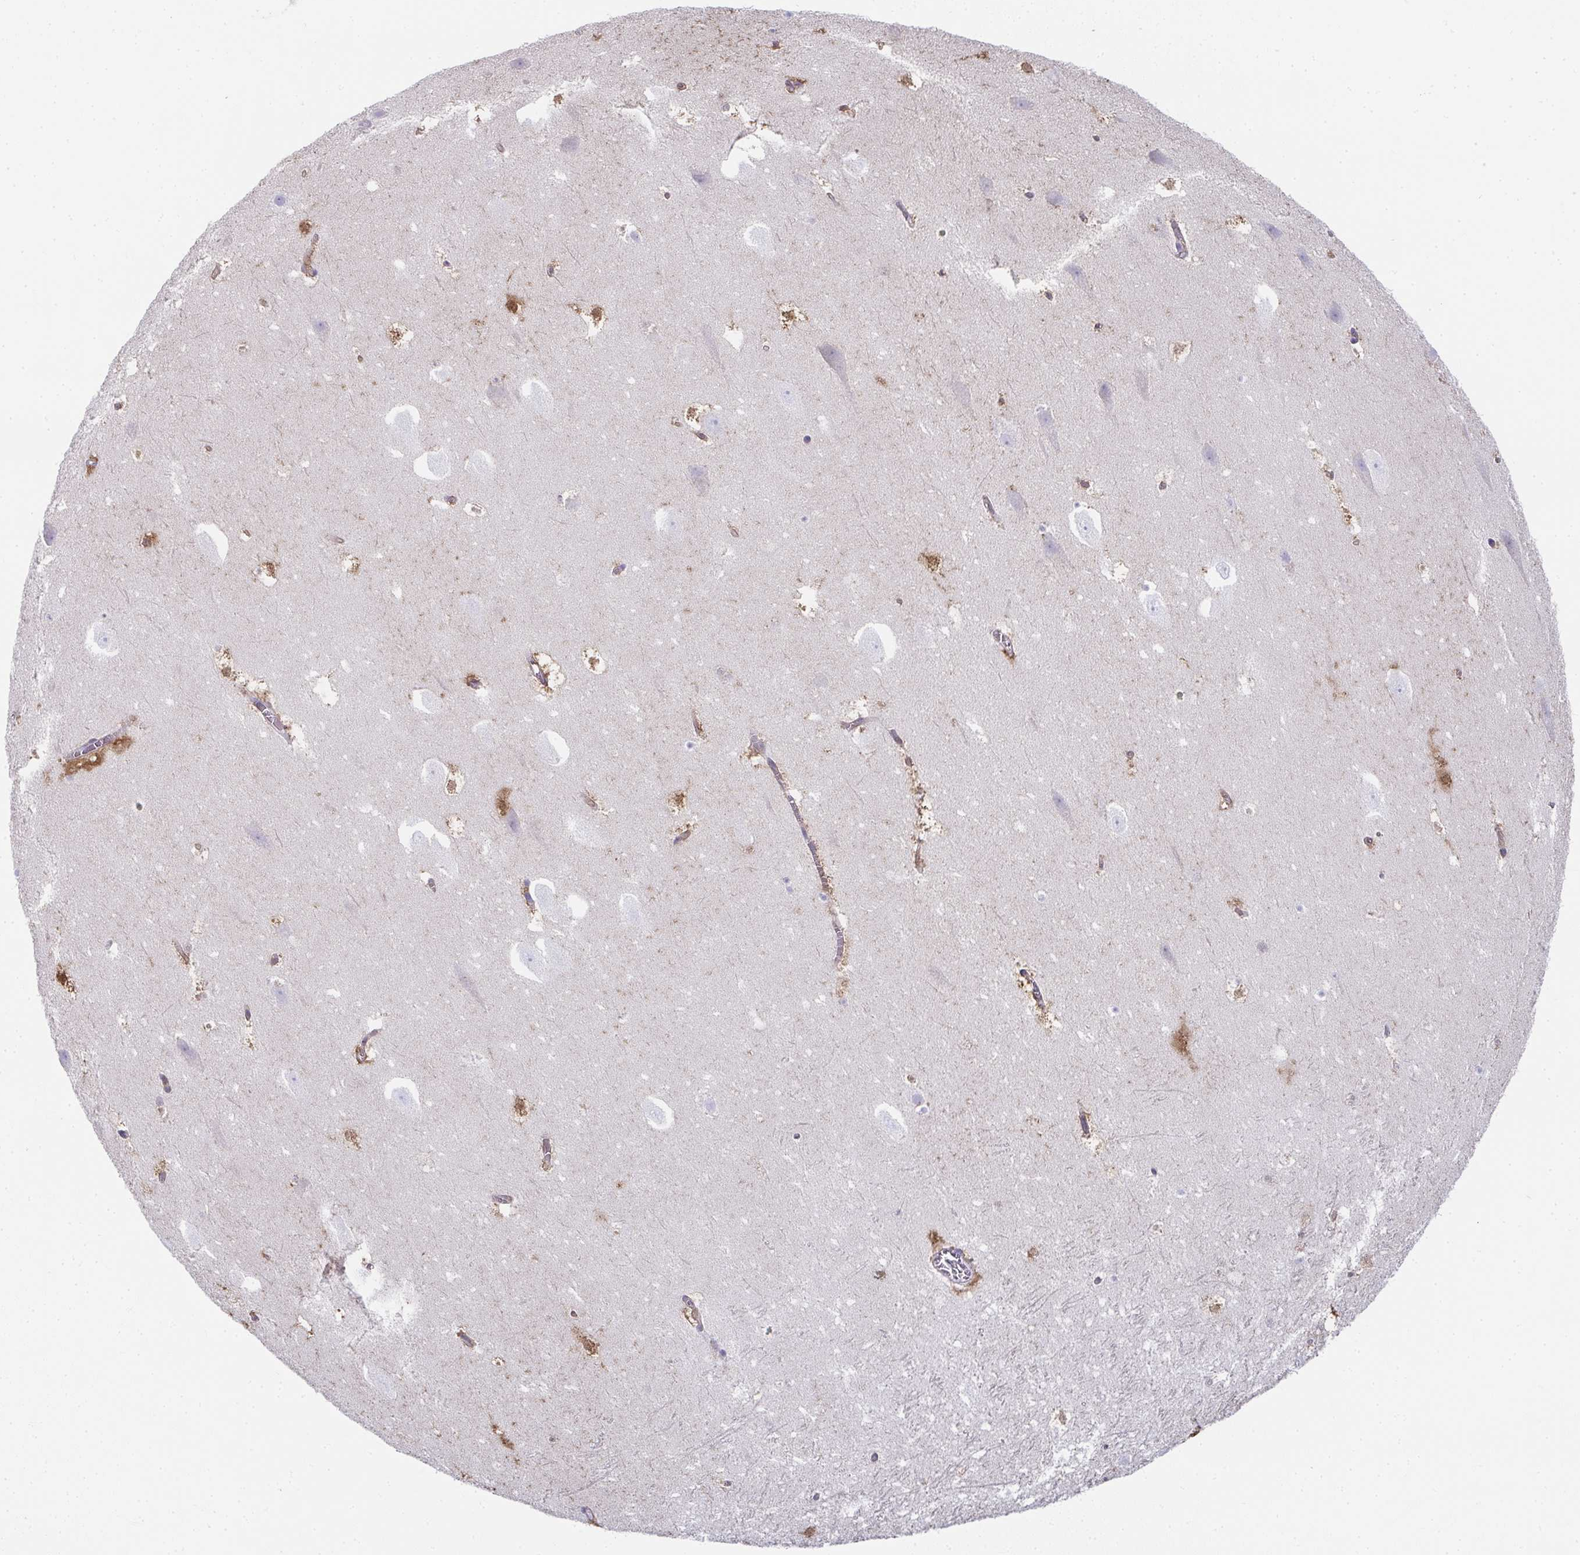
{"staining": {"intensity": "moderate", "quantity": "<25%", "location": "cytoplasmic/membranous,nuclear"}, "tissue": "hippocampus", "cell_type": "Glial cells", "image_type": "normal", "snomed": [{"axis": "morphology", "description": "Normal tissue, NOS"}, {"axis": "topography", "description": "Hippocampus"}], "caption": "An image of human hippocampus stained for a protein reveals moderate cytoplasmic/membranous,nuclear brown staining in glial cells.", "gene": "RBP1", "patient": {"sex": "female", "age": 42}}